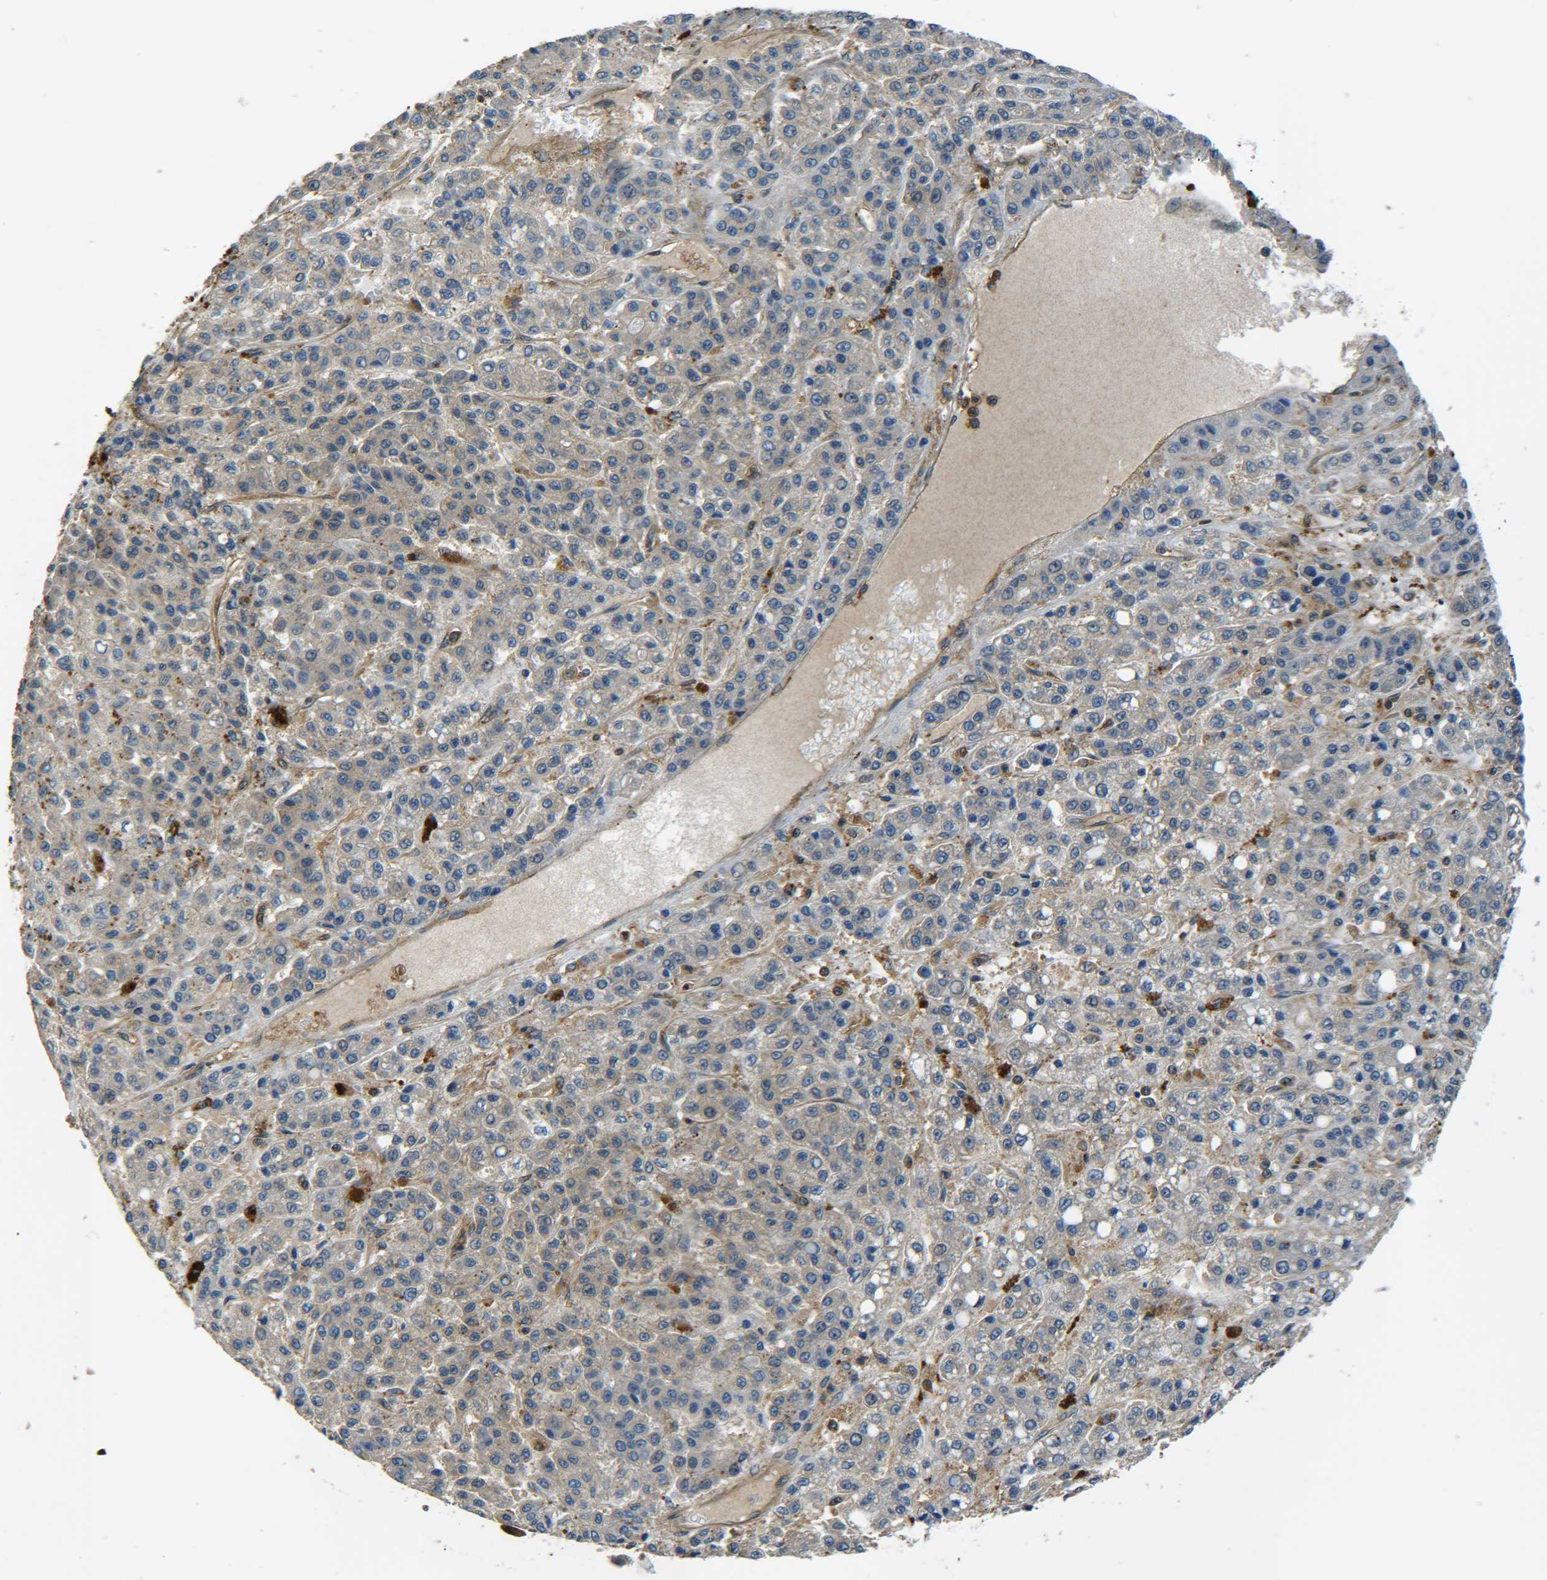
{"staining": {"intensity": "weak", "quantity": ">75%", "location": "cytoplasmic/membranous"}, "tissue": "liver cancer", "cell_type": "Tumor cells", "image_type": "cancer", "snomed": [{"axis": "morphology", "description": "Carcinoma, Hepatocellular, NOS"}, {"axis": "topography", "description": "Liver"}], "caption": "Hepatocellular carcinoma (liver) was stained to show a protein in brown. There is low levels of weak cytoplasmic/membranous positivity in approximately >75% of tumor cells. (DAB IHC, brown staining for protein, blue staining for nuclei).", "gene": "PREB", "patient": {"sex": "male", "age": 70}}